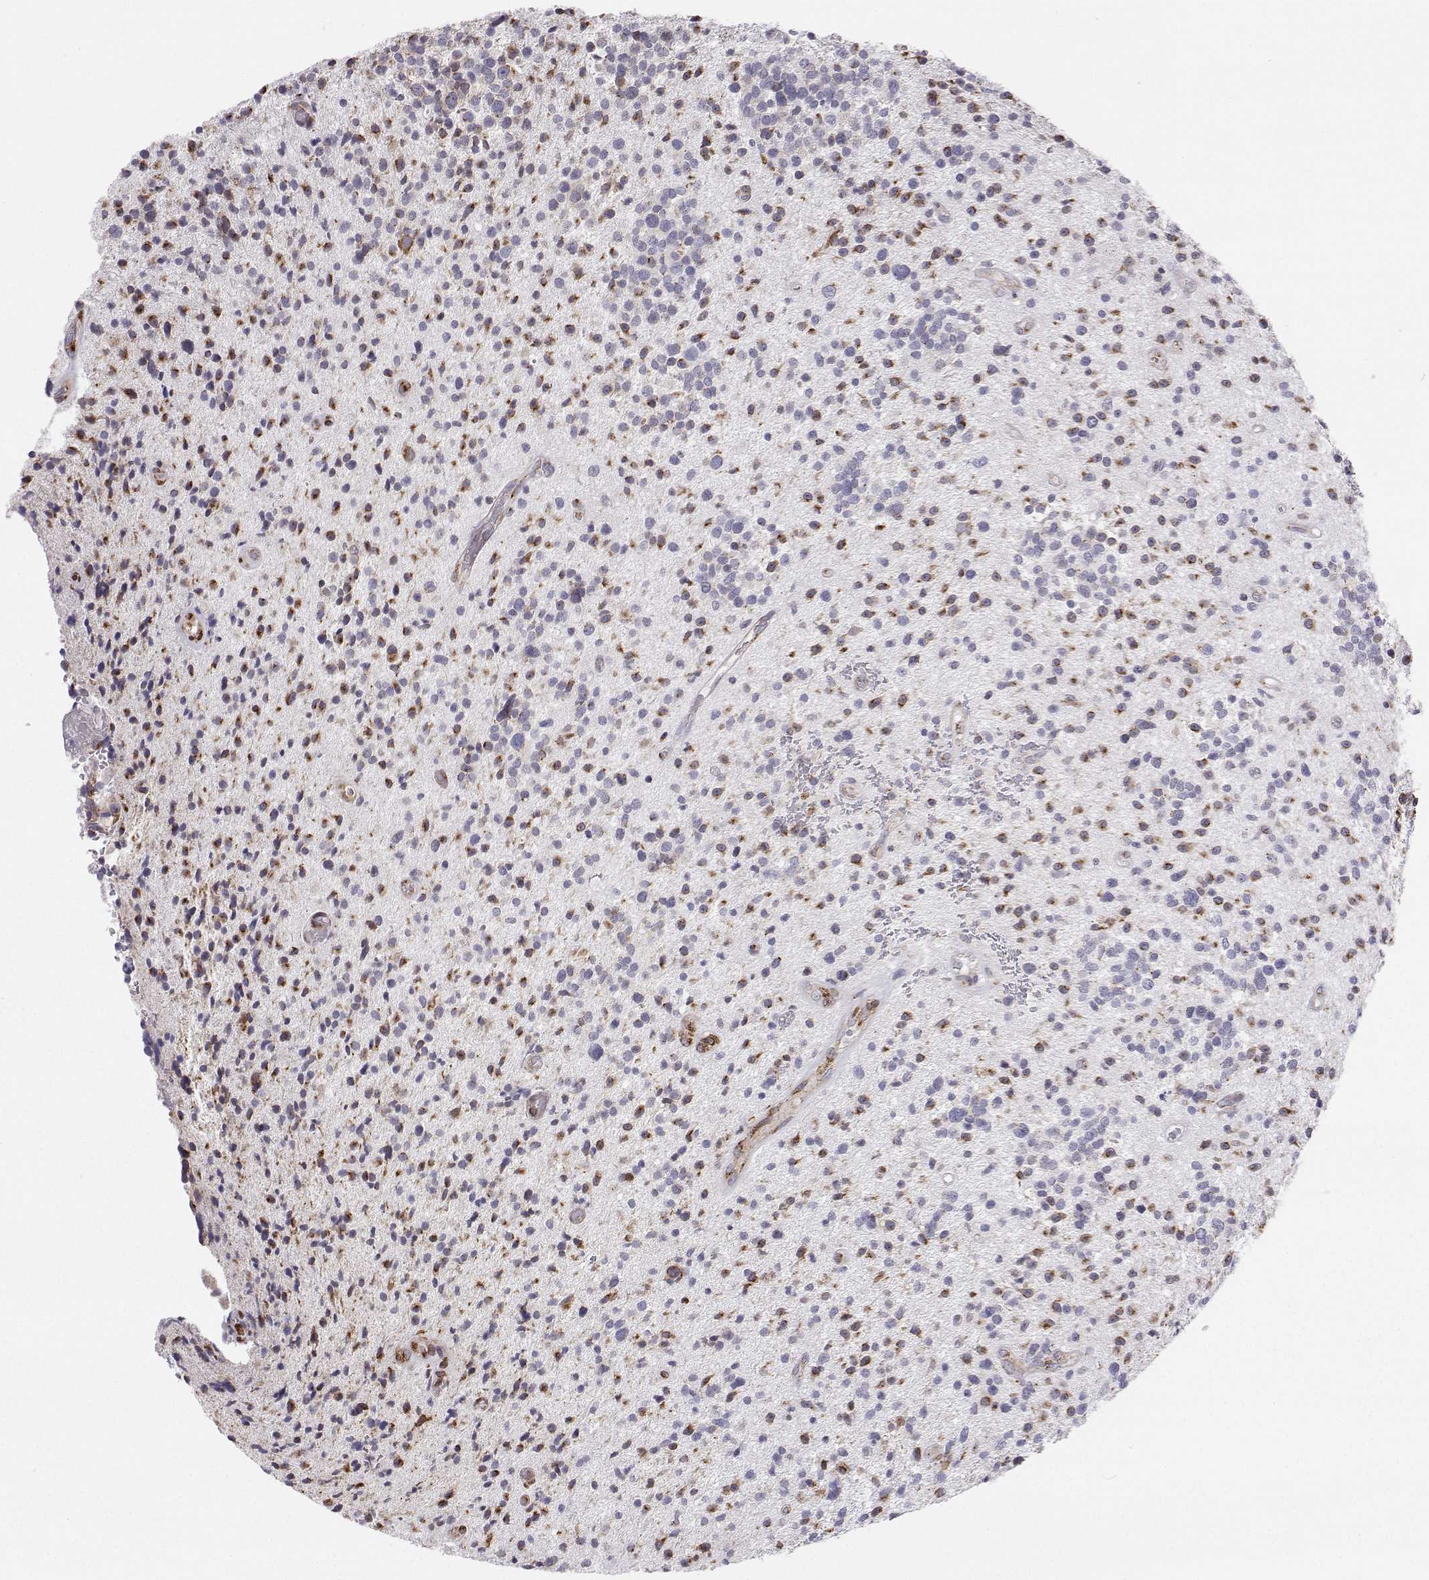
{"staining": {"intensity": "moderate", "quantity": "<25%", "location": "cytoplasmic/membranous"}, "tissue": "glioma", "cell_type": "Tumor cells", "image_type": "cancer", "snomed": [{"axis": "morphology", "description": "Glioma, malignant, High grade"}, {"axis": "topography", "description": "Brain"}], "caption": "A photomicrograph of human glioma stained for a protein demonstrates moderate cytoplasmic/membranous brown staining in tumor cells.", "gene": "STARD13", "patient": {"sex": "male", "age": 29}}